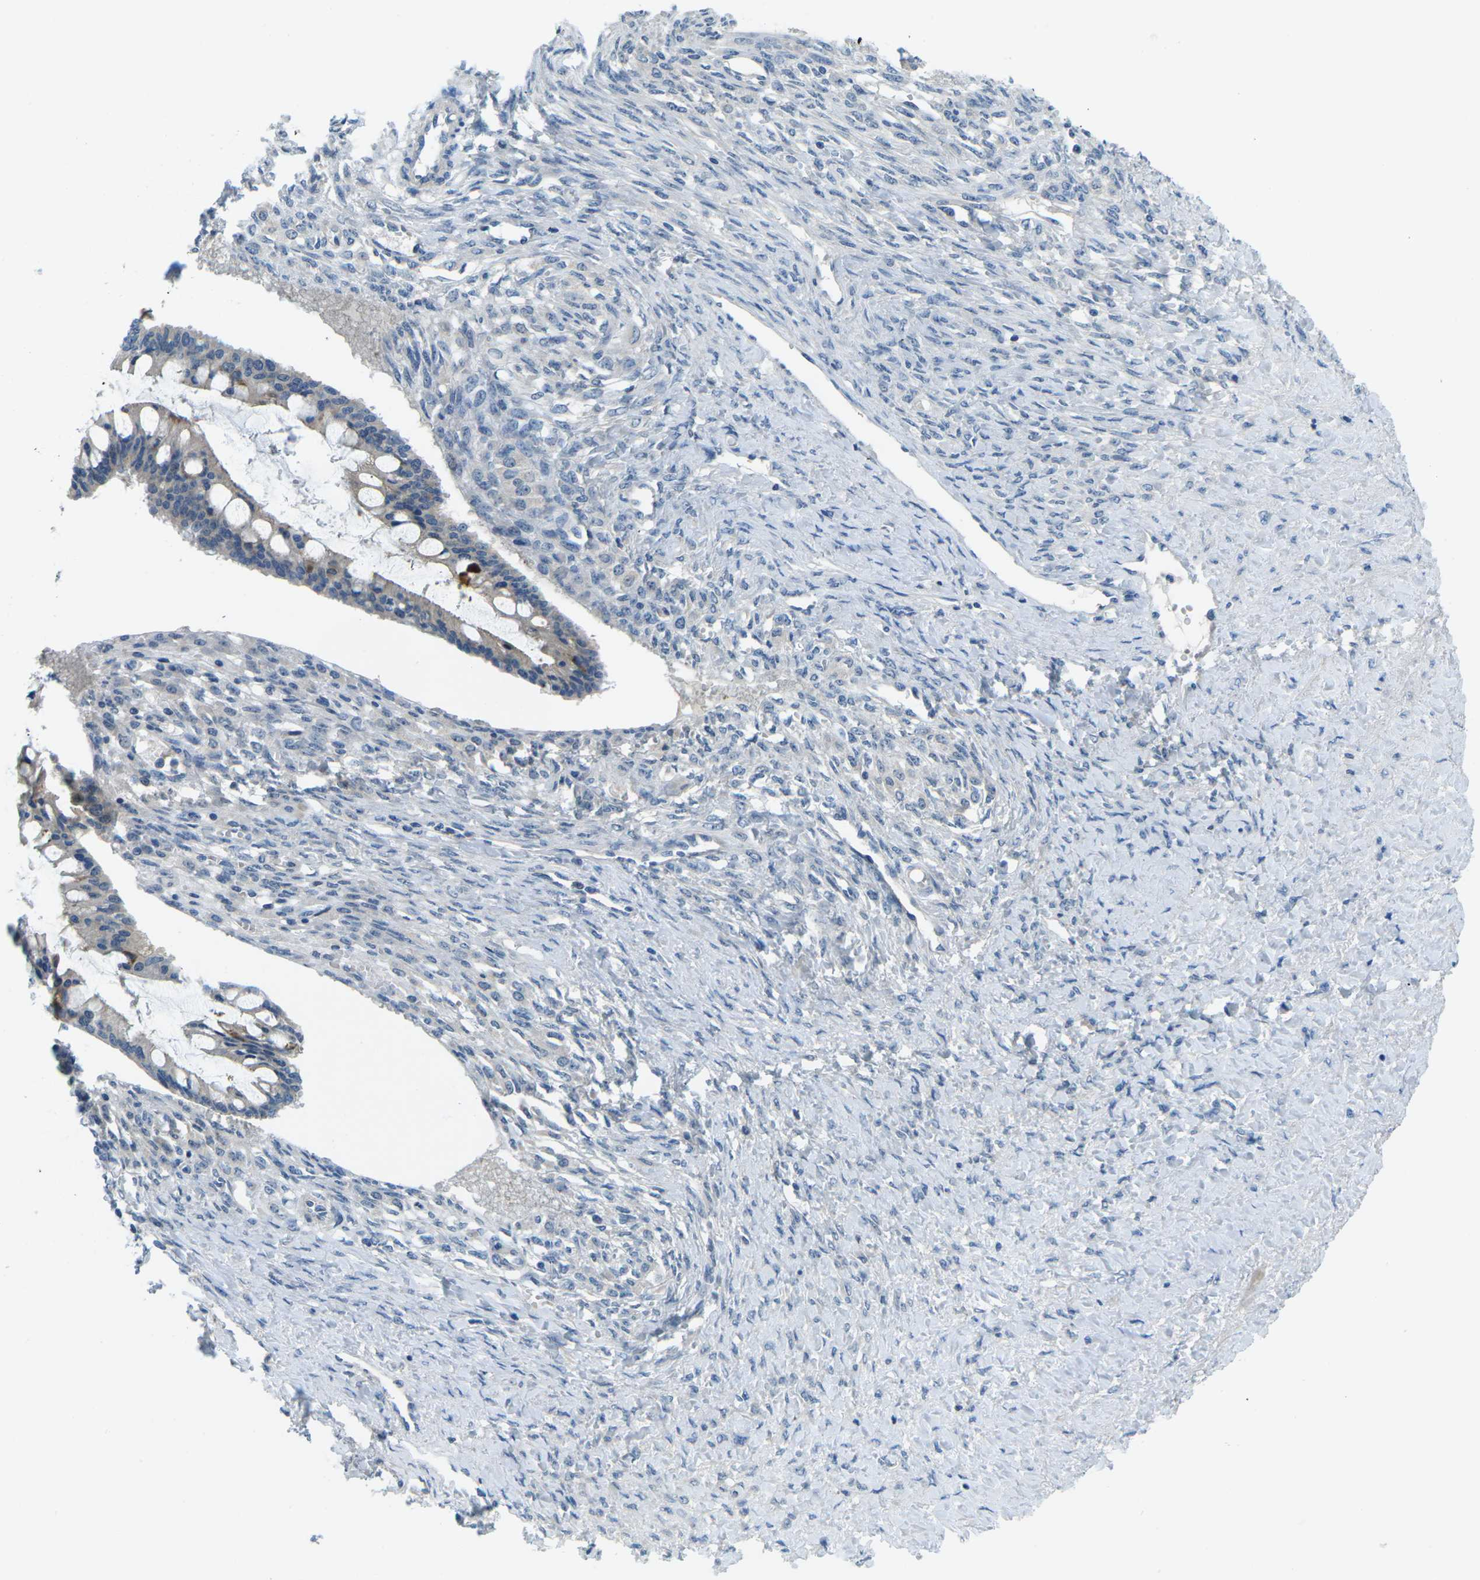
{"staining": {"intensity": "negative", "quantity": "none", "location": "none"}, "tissue": "ovarian cancer", "cell_type": "Tumor cells", "image_type": "cancer", "snomed": [{"axis": "morphology", "description": "Cystadenocarcinoma, mucinous, NOS"}, {"axis": "topography", "description": "Ovary"}], "caption": "This is an immunohistochemistry (IHC) image of human mucinous cystadenocarcinoma (ovarian). There is no staining in tumor cells.", "gene": "CTNND1", "patient": {"sex": "female", "age": 73}}